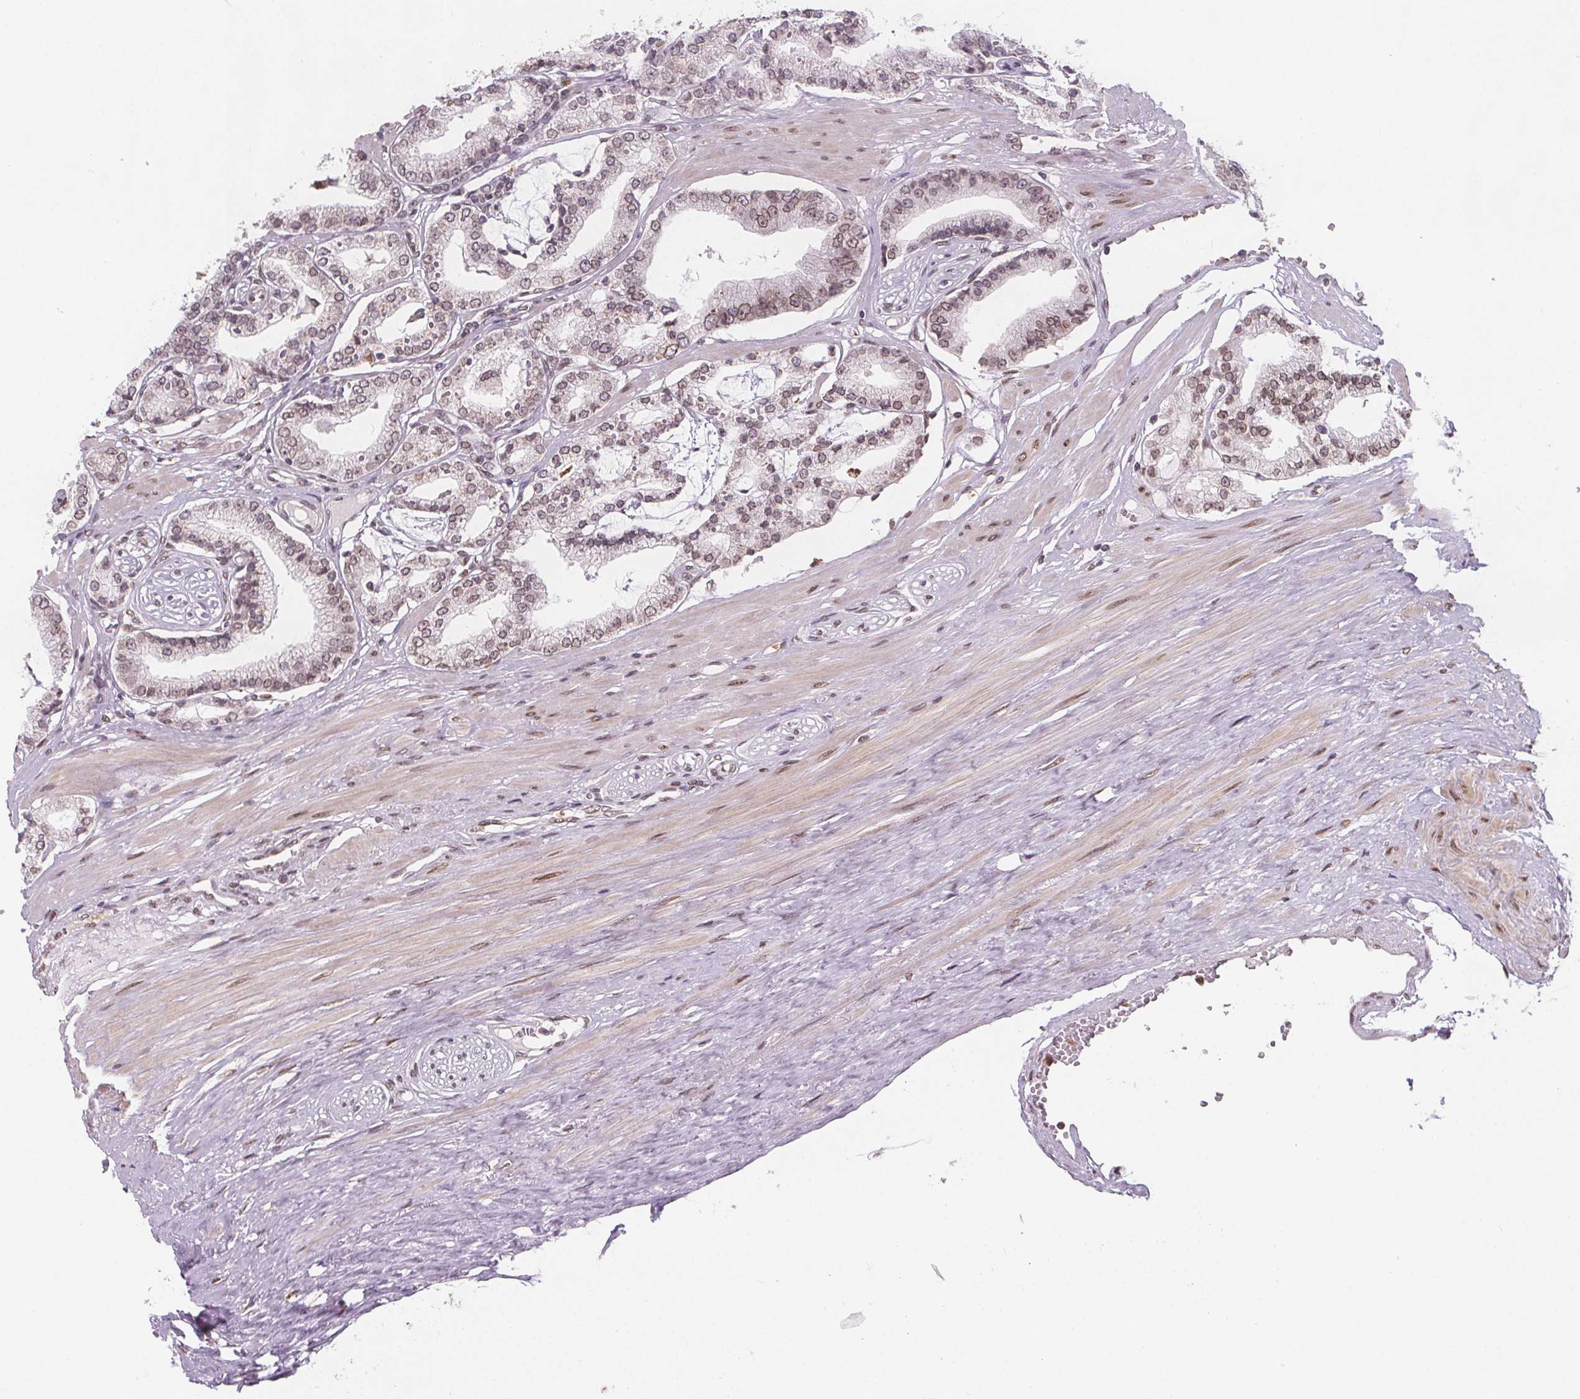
{"staining": {"intensity": "moderate", "quantity": "<25%", "location": "cytoplasmic/membranous,nuclear"}, "tissue": "prostate cancer", "cell_type": "Tumor cells", "image_type": "cancer", "snomed": [{"axis": "morphology", "description": "Adenocarcinoma, High grade"}, {"axis": "topography", "description": "Prostate"}], "caption": "Prostate adenocarcinoma (high-grade) stained with a brown dye shows moderate cytoplasmic/membranous and nuclear positive staining in approximately <25% of tumor cells.", "gene": "TTC39C", "patient": {"sex": "male", "age": 71}}